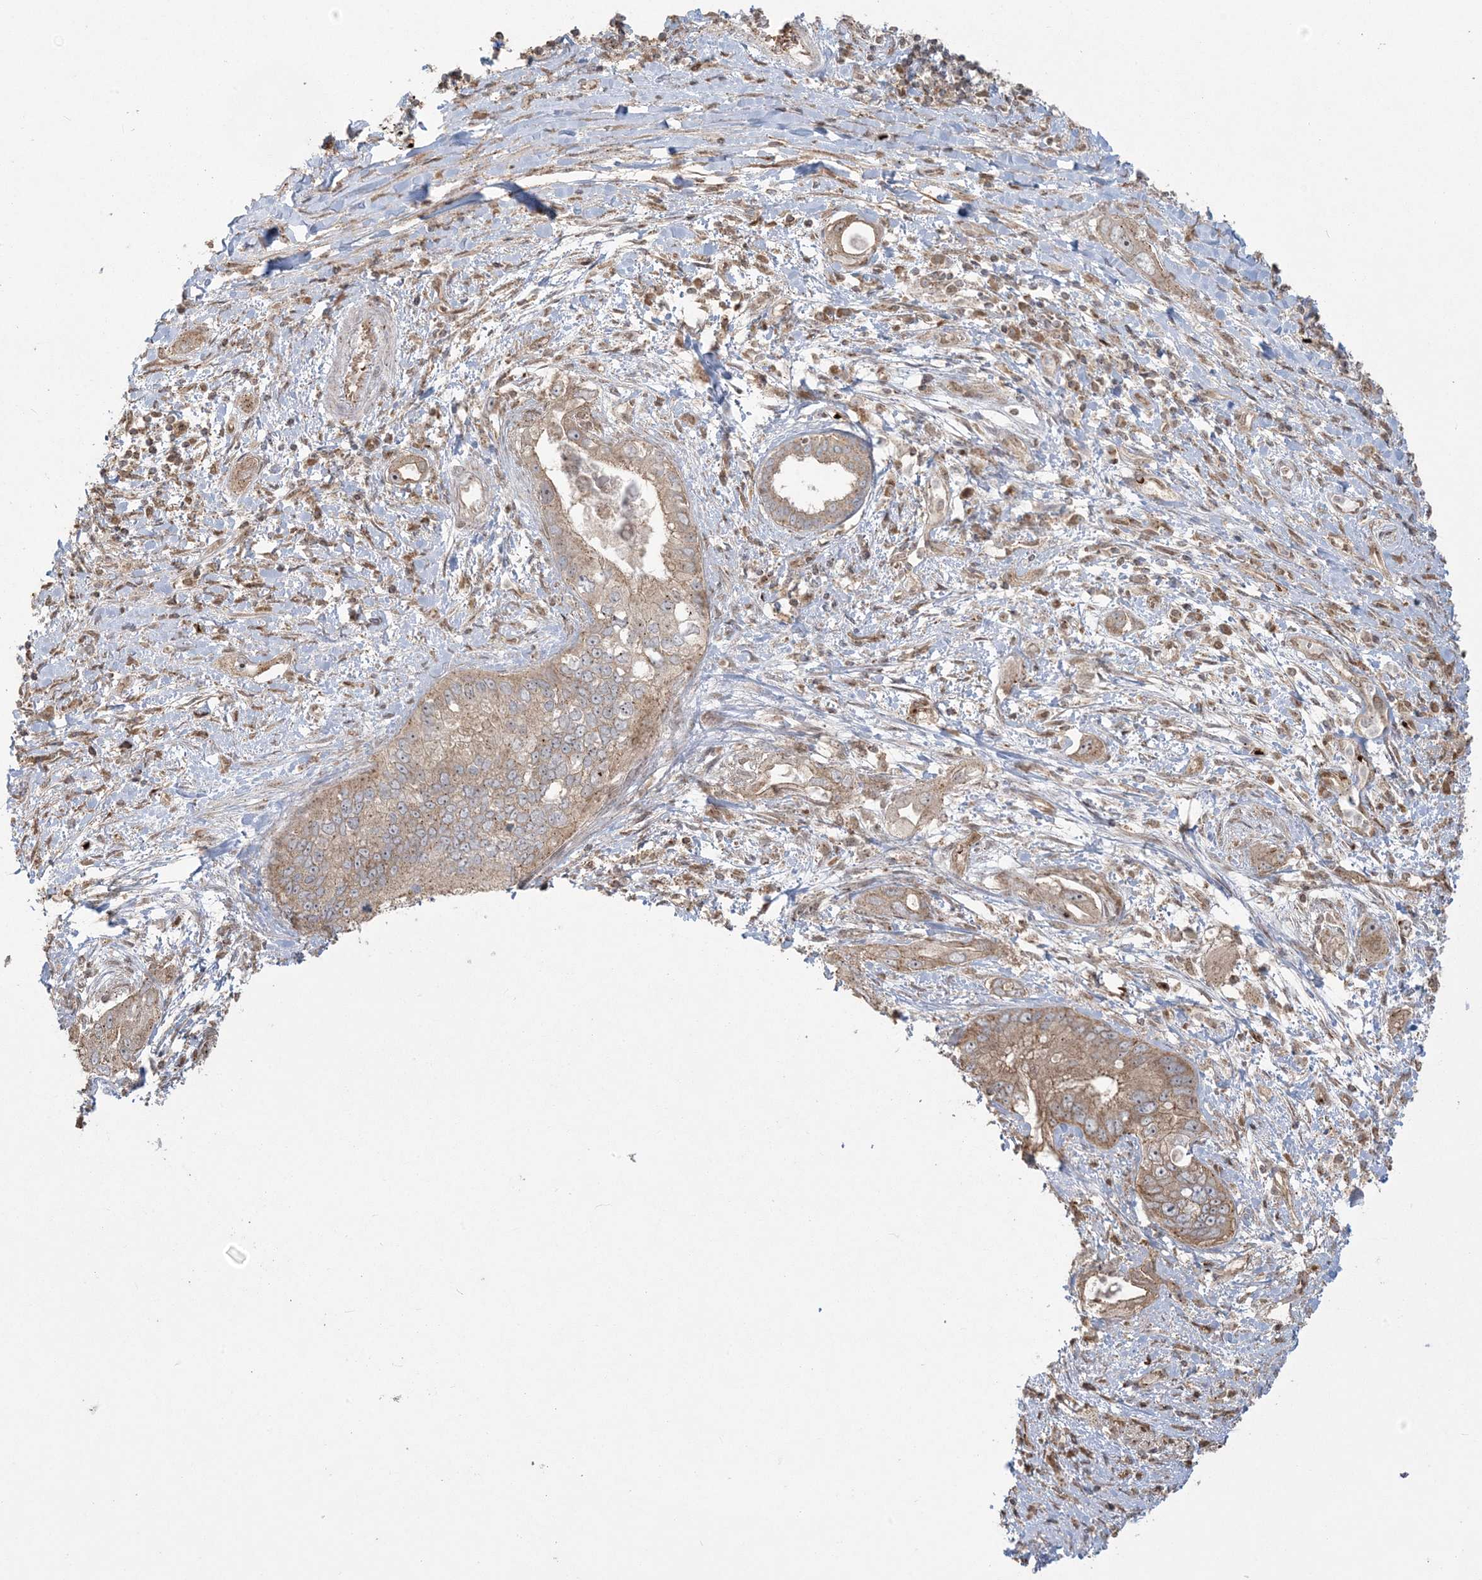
{"staining": {"intensity": "moderate", "quantity": ">75%", "location": "cytoplasmic/membranous"}, "tissue": "pancreatic cancer", "cell_type": "Tumor cells", "image_type": "cancer", "snomed": [{"axis": "morphology", "description": "Inflammation, NOS"}, {"axis": "morphology", "description": "Adenocarcinoma, NOS"}, {"axis": "topography", "description": "Pancreas"}], "caption": "Pancreatic cancer (adenocarcinoma) stained with DAB (3,3'-diaminobenzidine) immunohistochemistry (IHC) displays medium levels of moderate cytoplasmic/membranous positivity in approximately >75% of tumor cells. (IHC, brightfield microscopy, high magnification).", "gene": "ABCF3", "patient": {"sex": "female", "age": 56}}